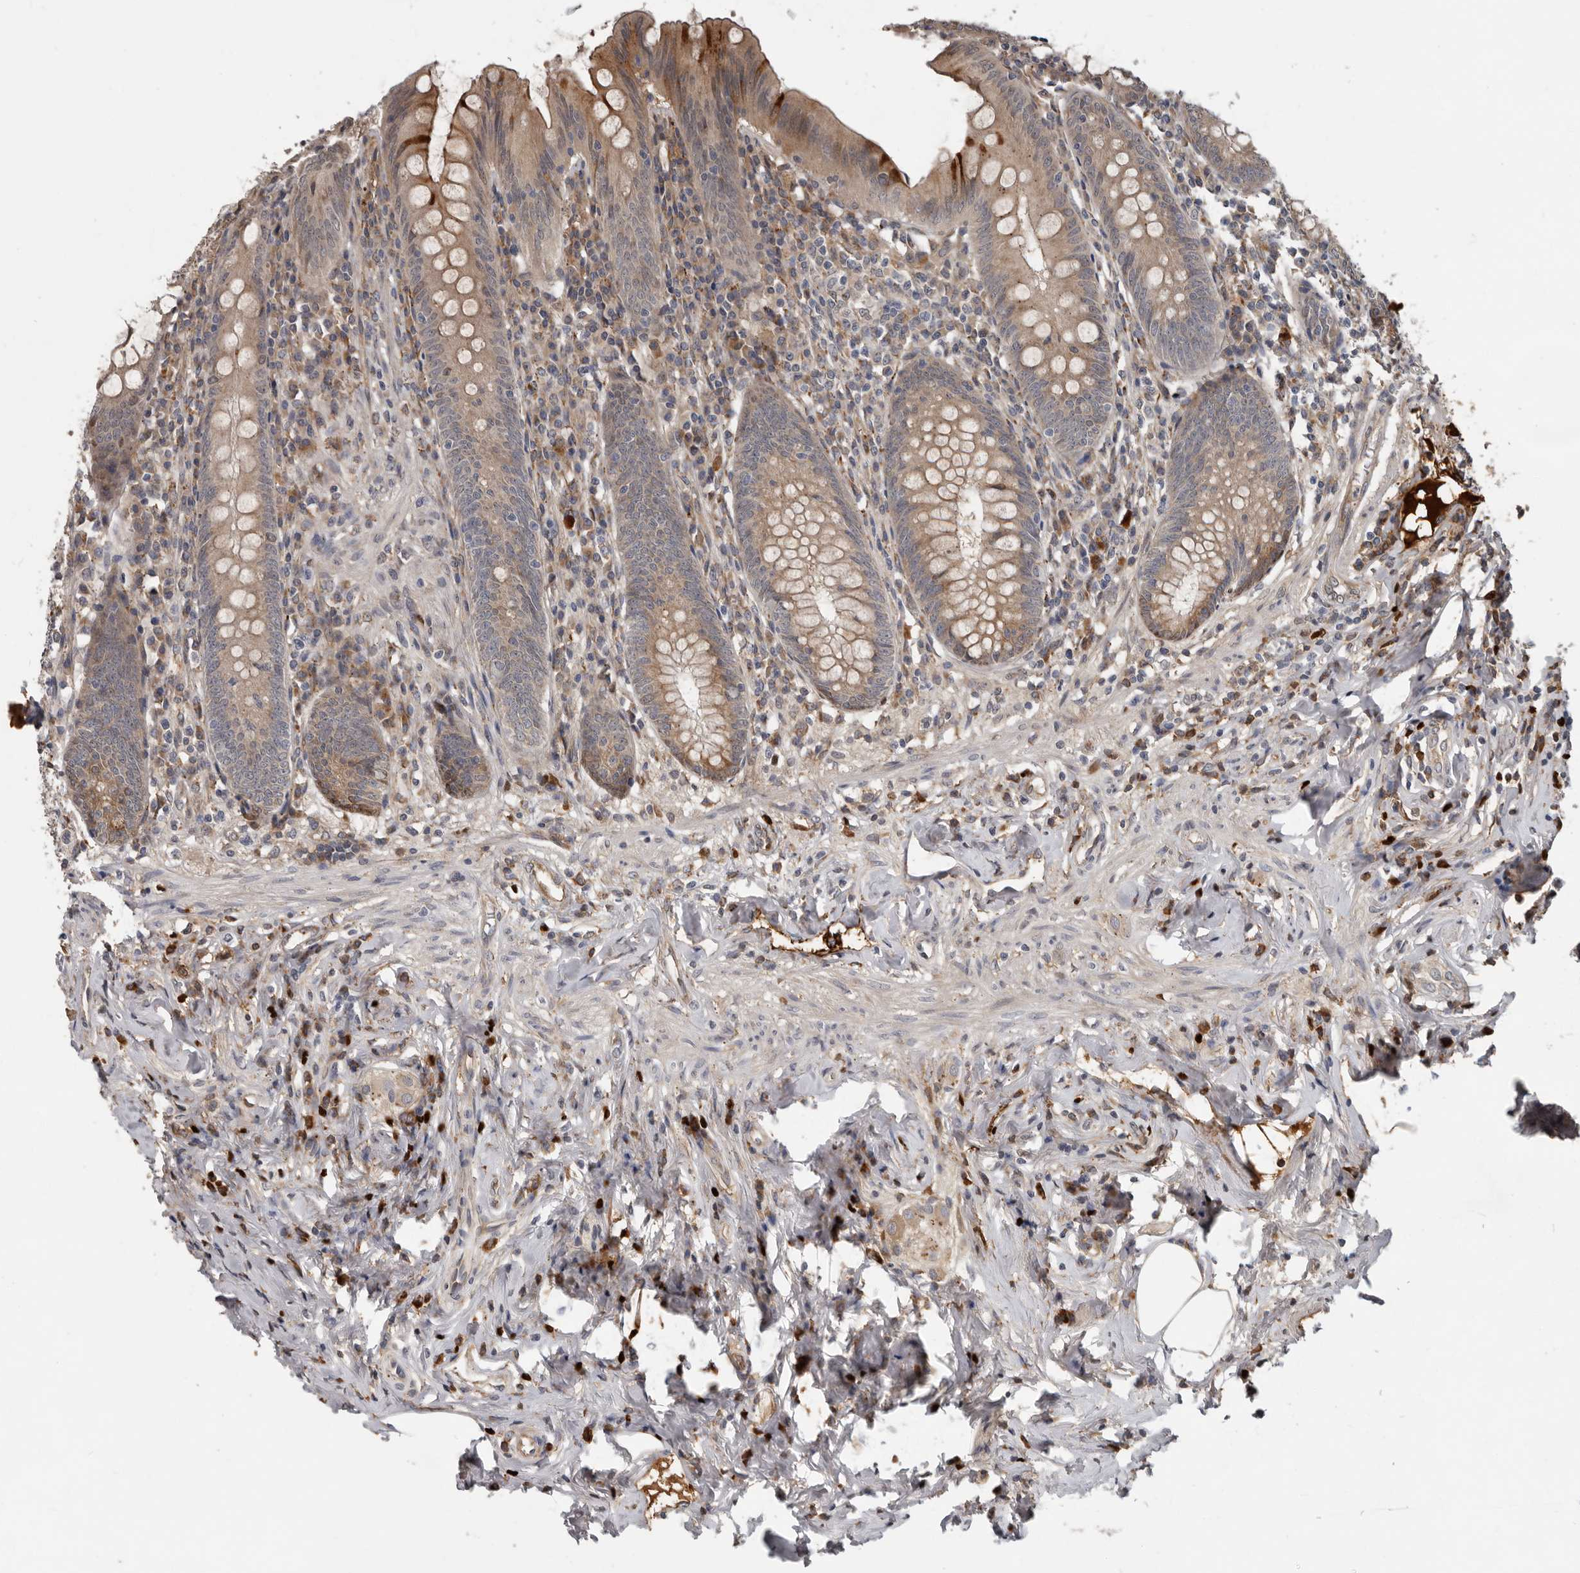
{"staining": {"intensity": "moderate", "quantity": ">75%", "location": "cytoplasmic/membranous"}, "tissue": "appendix", "cell_type": "Glandular cells", "image_type": "normal", "snomed": [{"axis": "morphology", "description": "Normal tissue, NOS"}, {"axis": "topography", "description": "Appendix"}], "caption": "This photomicrograph displays immunohistochemistry (IHC) staining of unremarkable appendix, with medium moderate cytoplasmic/membranous expression in approximately >75% of glandular cells.", "gene": "MTF1", "patient": {"sex": "female", "age": 54}}